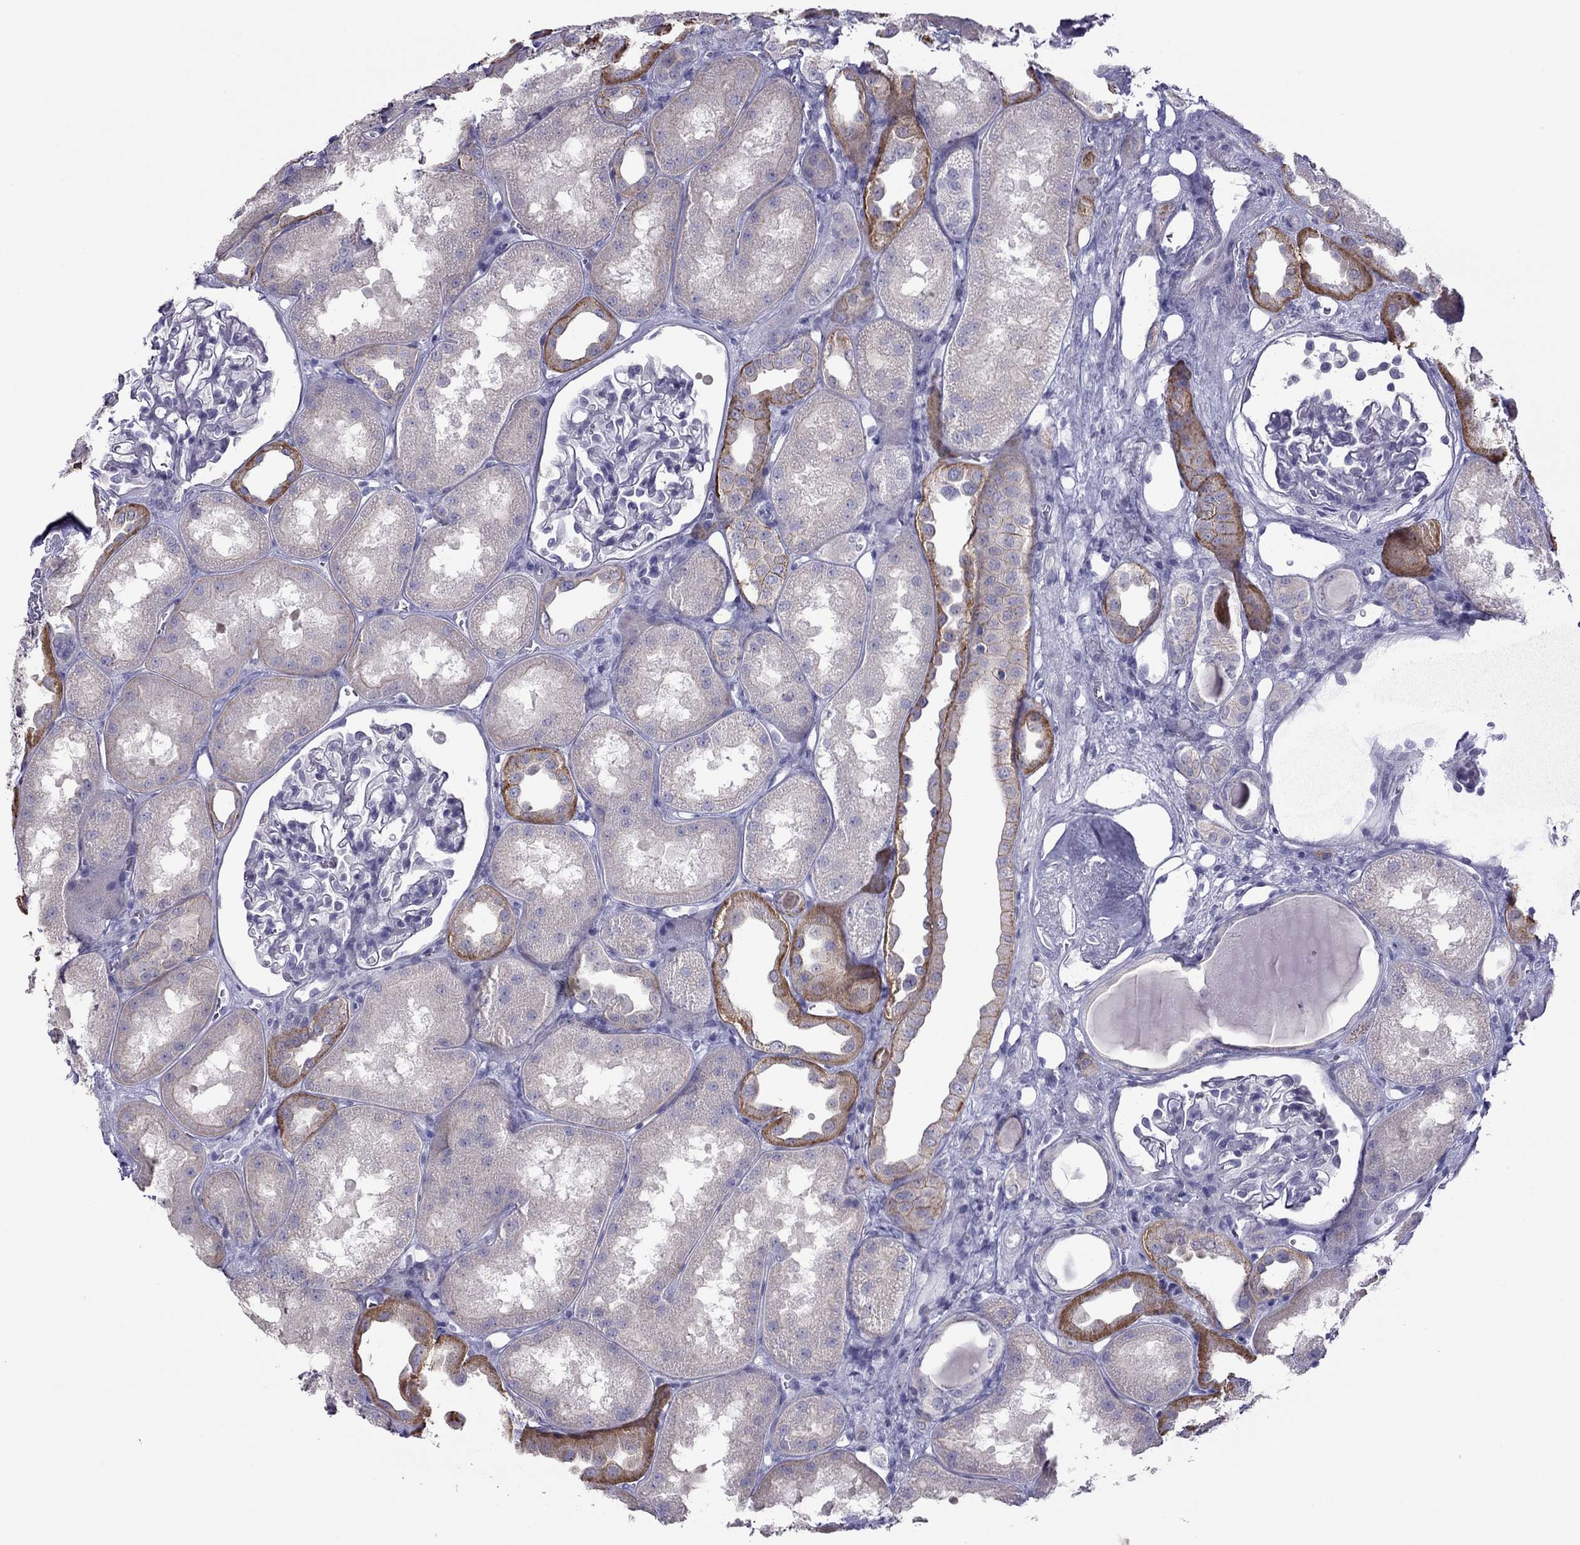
{"staining": {"intensity": "negative", "quantity": "none", "location": "none"}, "tissue": "kidney", "cell_type": "Cells in glomeruli", "image_type": "normal", "snomed": [{"axis": "morphology", "description": "Normal tissue, NOS"}, {"axis": "topography", "description": "Kidney"}], "caption": "Cells in glomeruli show no significant protein expression in unremarkable kidney. (Brightfield microscopy of DAB (3,3'-diaminobenzidine) IHC at high magnification).", "gene": "TEX14", "patient": {"sex": "male", "age": 61}}